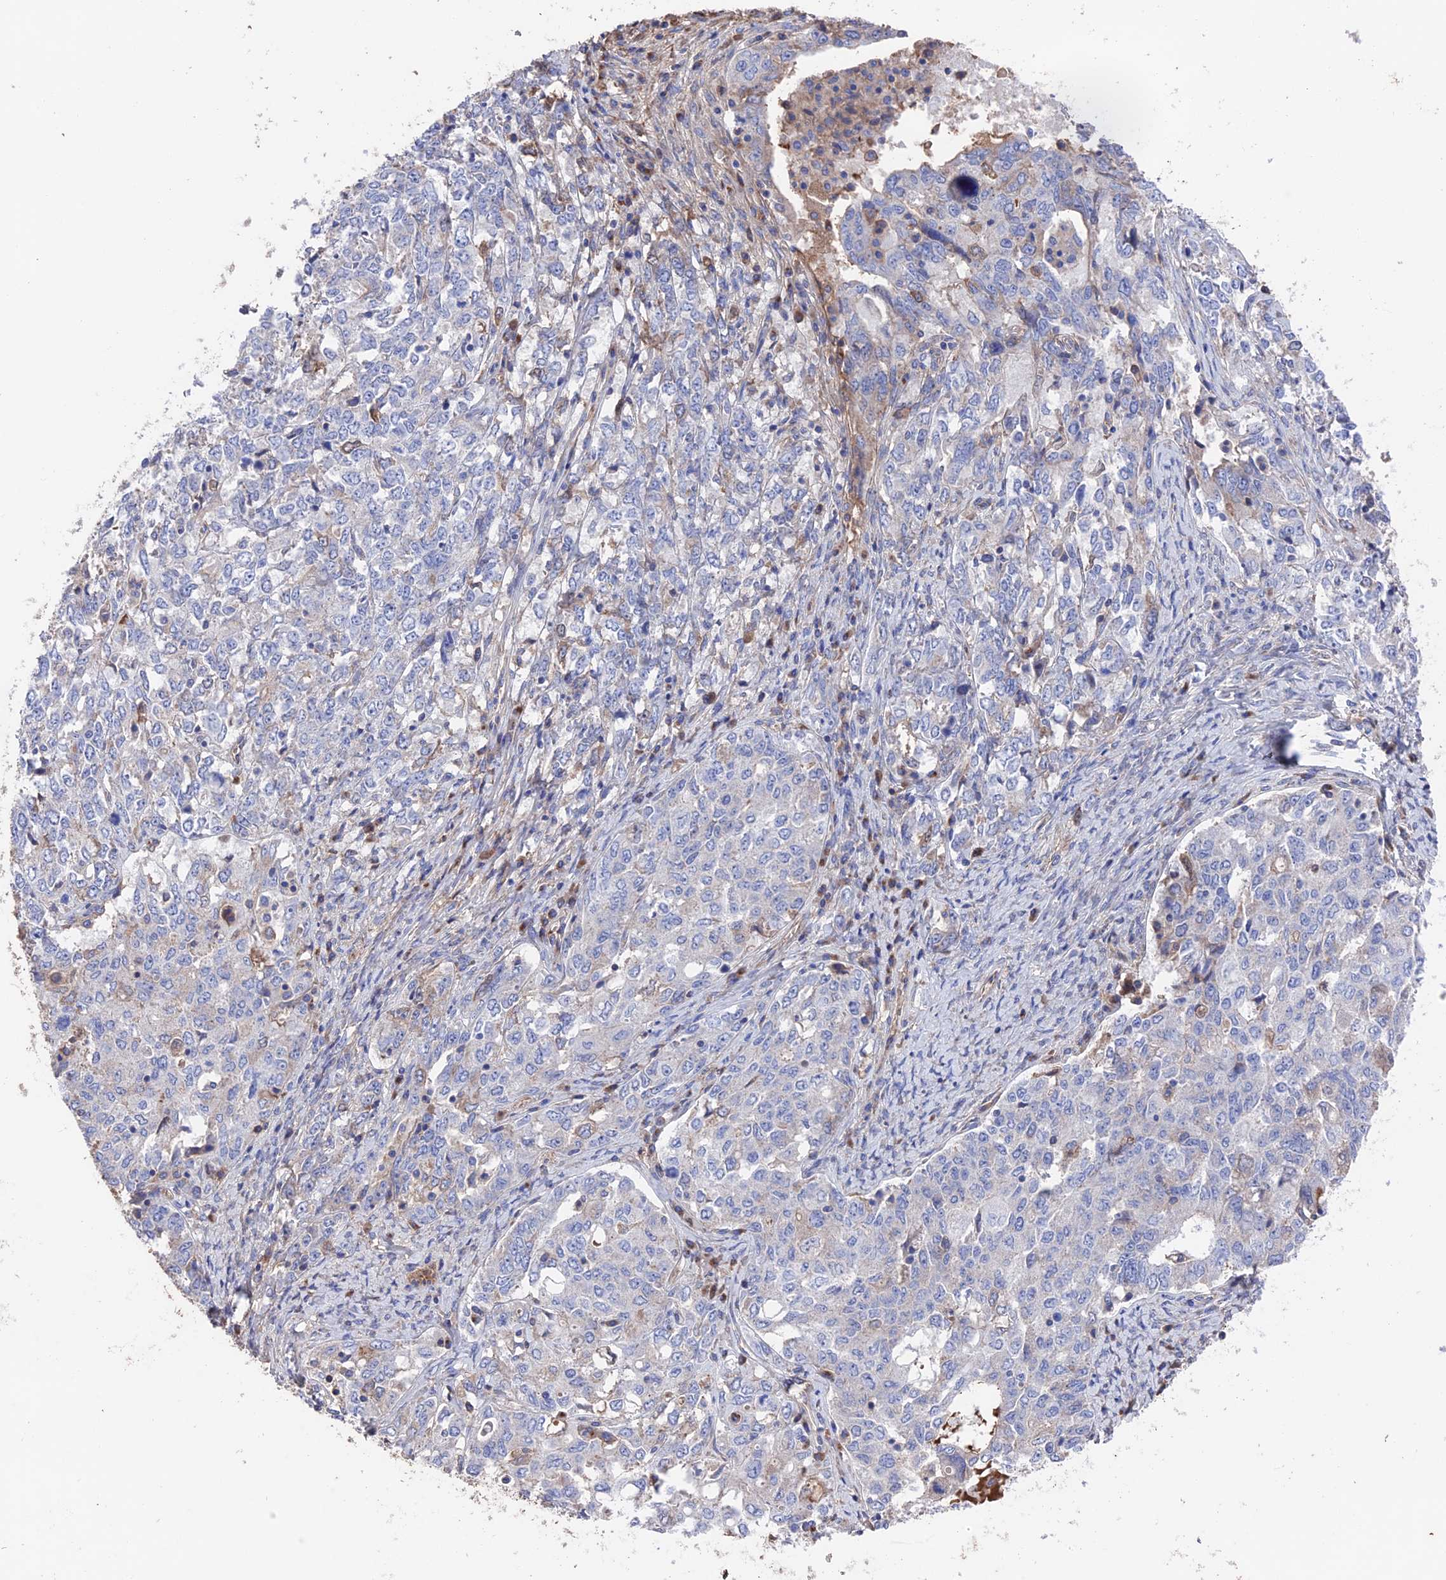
{"staining": {"intensity": "negative", "quantity": "none", "location": "none"}, "tissue": "ovarian cancer", "cell_type": "Tumor cells", "image_type": "cancer", "snomed": [{"axis": "morphology", "description": "Carcinoma, endometroid"}, {"axis": "topography", "description": "Ovary"}], "caption": "Immunohistochemistry (IHC) of human ovarian cancer (endometroid carcinoma) shows no expression in tumor cells.", "gene": "HPF1", "patient": {"sex": "female", "age": 62}}